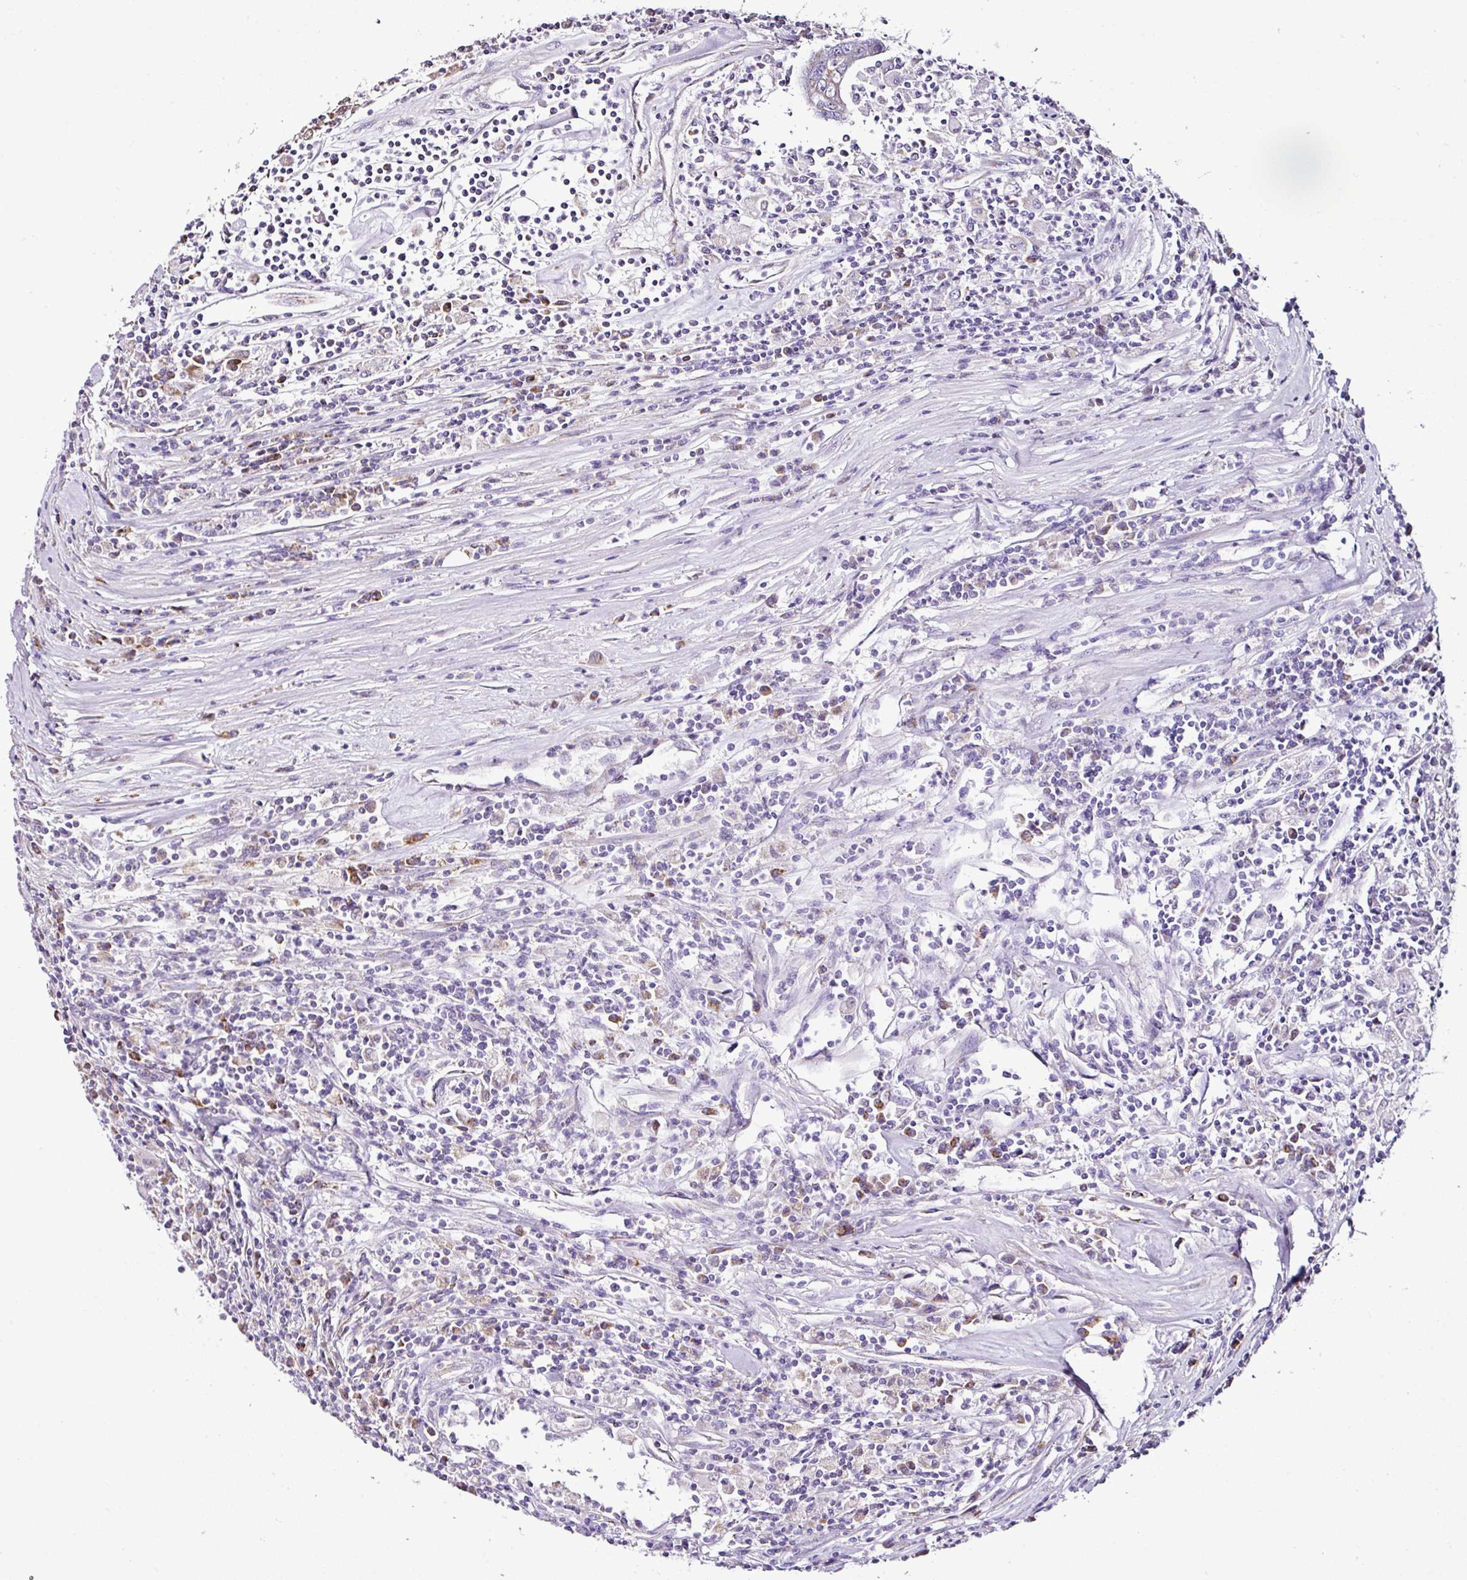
{"staining": {"intensity": "negative", "quantity": "none", "location": "none"}, "tissue": "colorectal cancer", "cell_type": "Tumor cells", "image_type": "cancer", "snomed": [{"axis": "morphology", "description": "Adenocarcinoma, NOS"}, {"axis": "topography", "description": "Colon"}], "caption": "Immunohistochemistry (IHC) of adenocarcinoma (colorectal) shows no positivity in tumor cells.", "gene": "DPAGT1", "patient": {"sex": "female", "age": 48}}